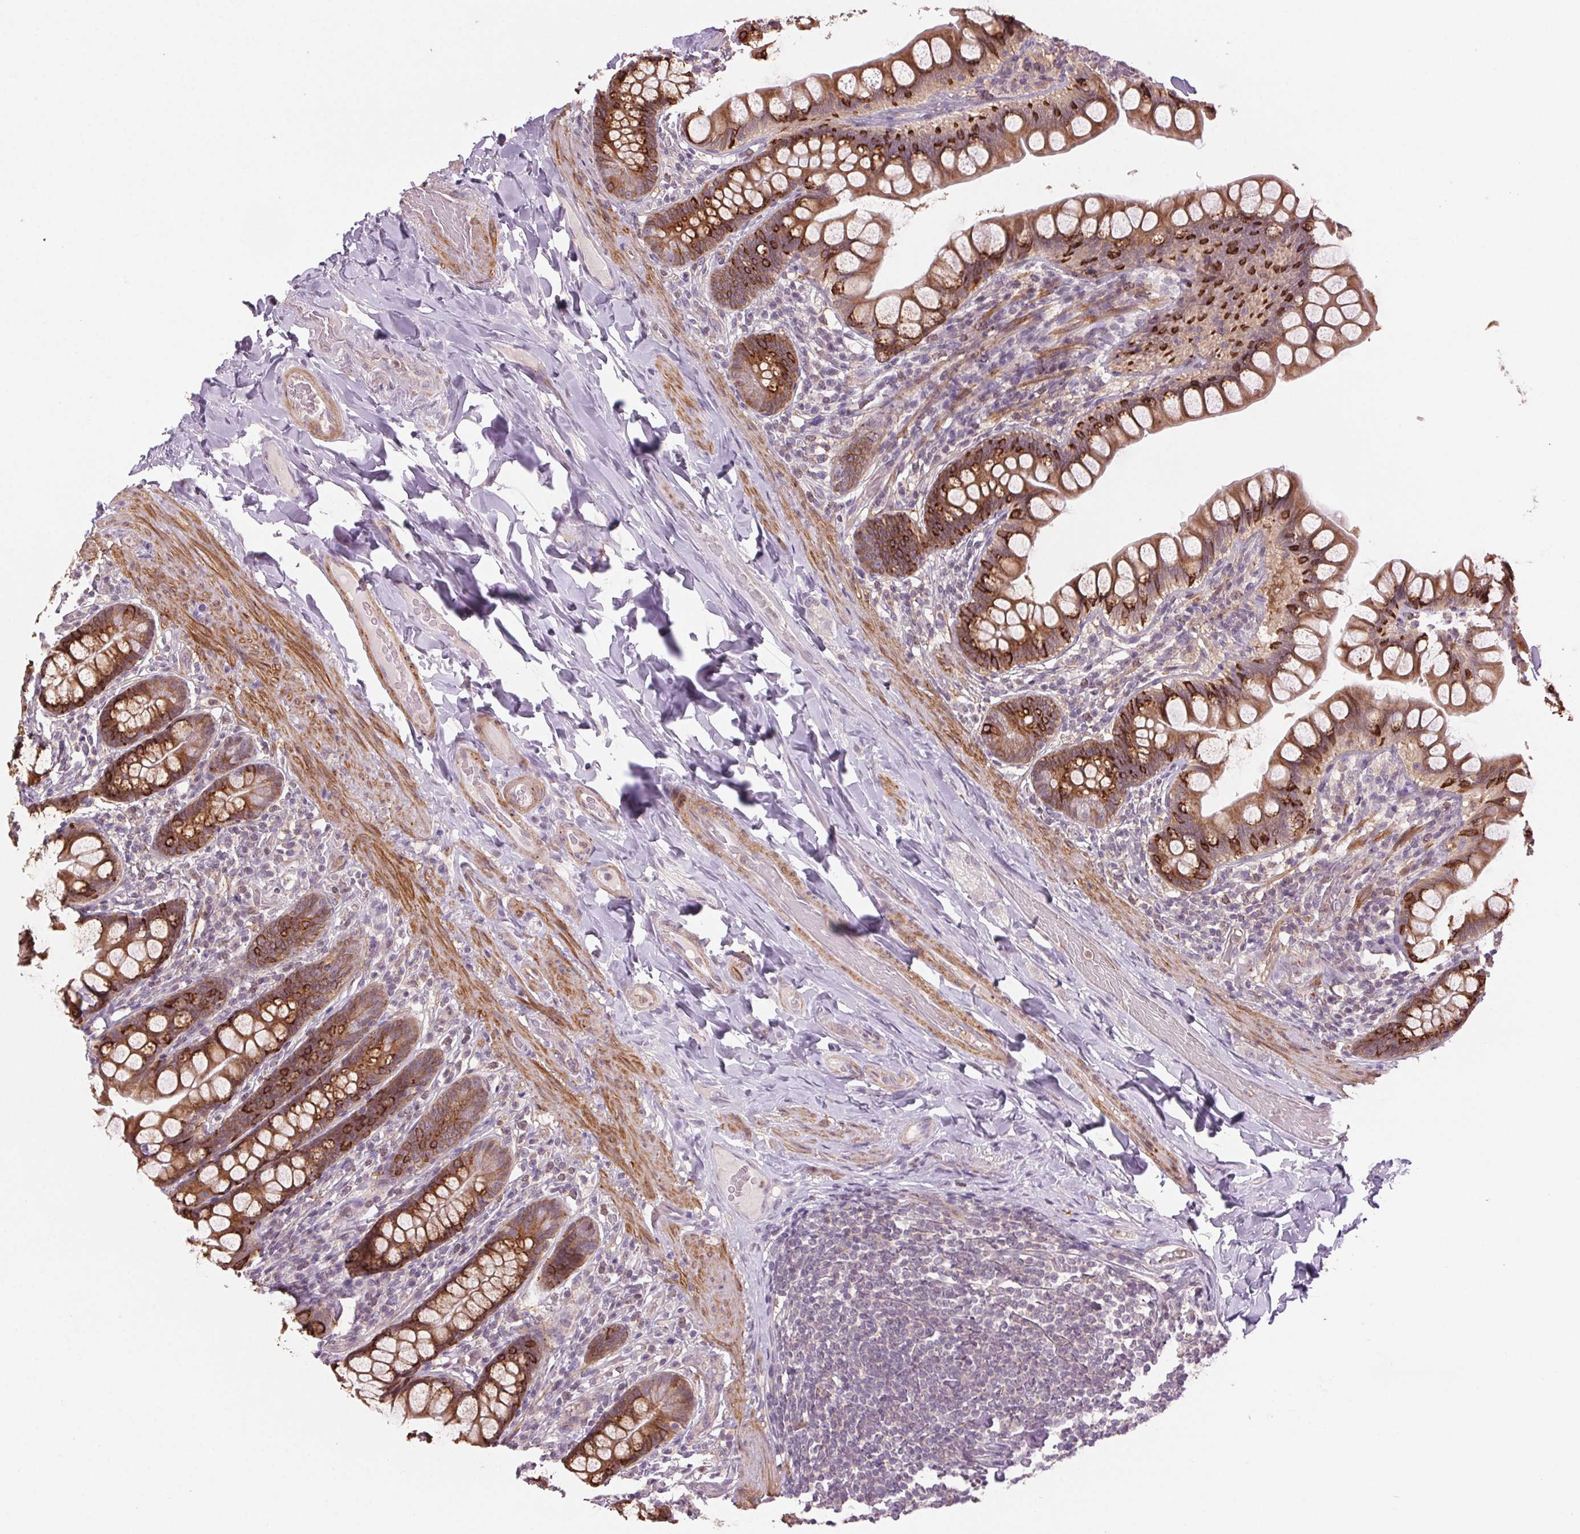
{"staining": {"intensity": "strong", "quantity": ">75%", "location": "cytoplasmic/membranous"}, "tissue": "small intestine", "cell_type": "Glandular cells", "image_type": "normal", "snomed": [{"axis": "morphology", "description": "Normal tissue, NOS"}, {"axis": "topography", "description": "Small intestine"}], "caption": "This photomicrograph reveals IHC staining of unremarkable human small intestine, with high strong cytoplasmic/membranous positivity in about >75% of glandular cells.", "gene": "HHLA2", "patient": {"sex": "male", "age": 70}}